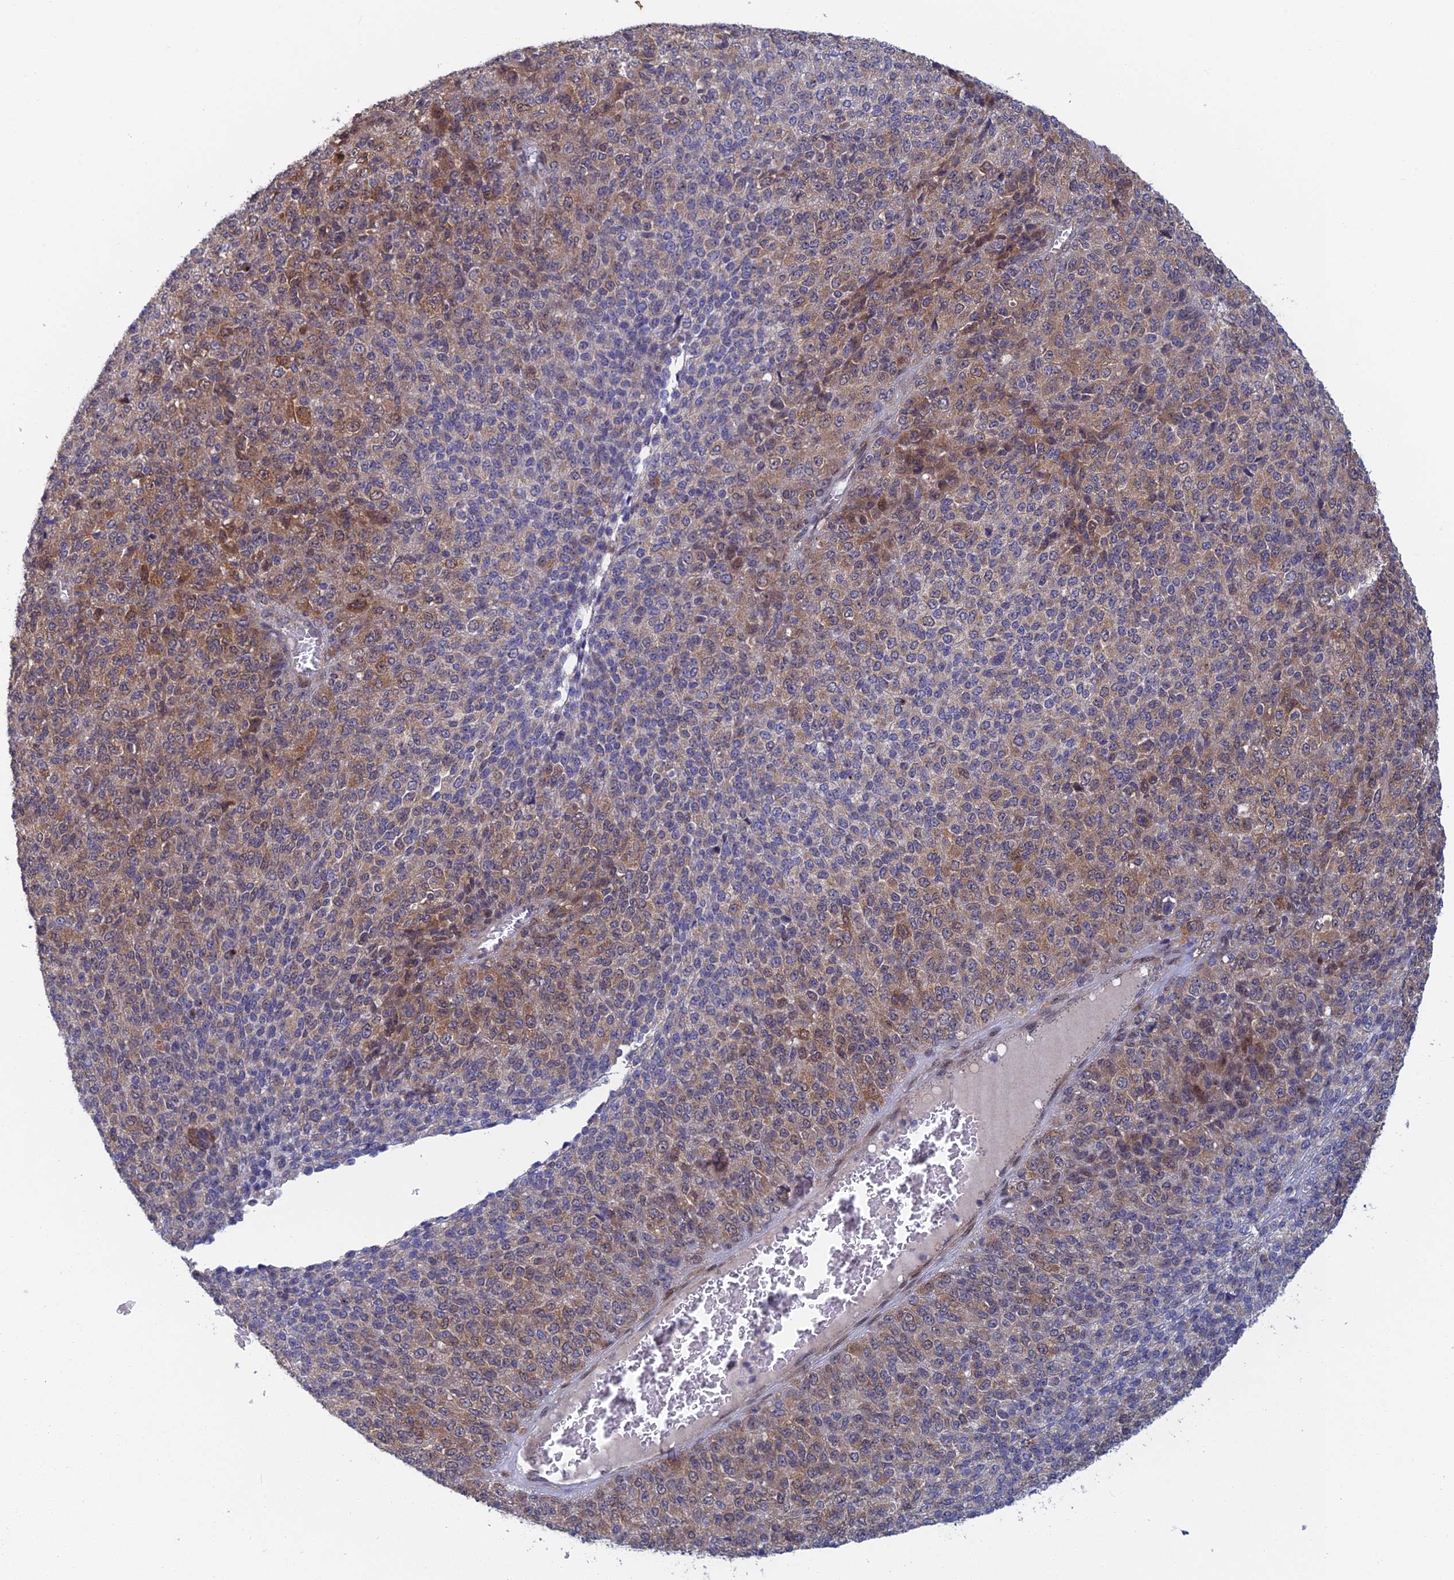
{"staining": {"intensity": "moderate", "quantity": "25%-75%", "location": "cytoplasmic/membranous"}, "tissue": "melanoma", "cell_type": "Tumor cells", "image_type": "cancer", "snomed": [{"axis": "morphology", "description": "Malignant melanoma, Metastatic site"}, {"axis": "topography", "description": "Brain"}], "caption": "Protein expression analysis of human malignant melanoma (metastatic site) reveals moderate cytoplasmic/membranous positivity in about 25%-75% of tumor cells.", "gene": "SRA1", "patient": {"sex": "female", "age": 56}}